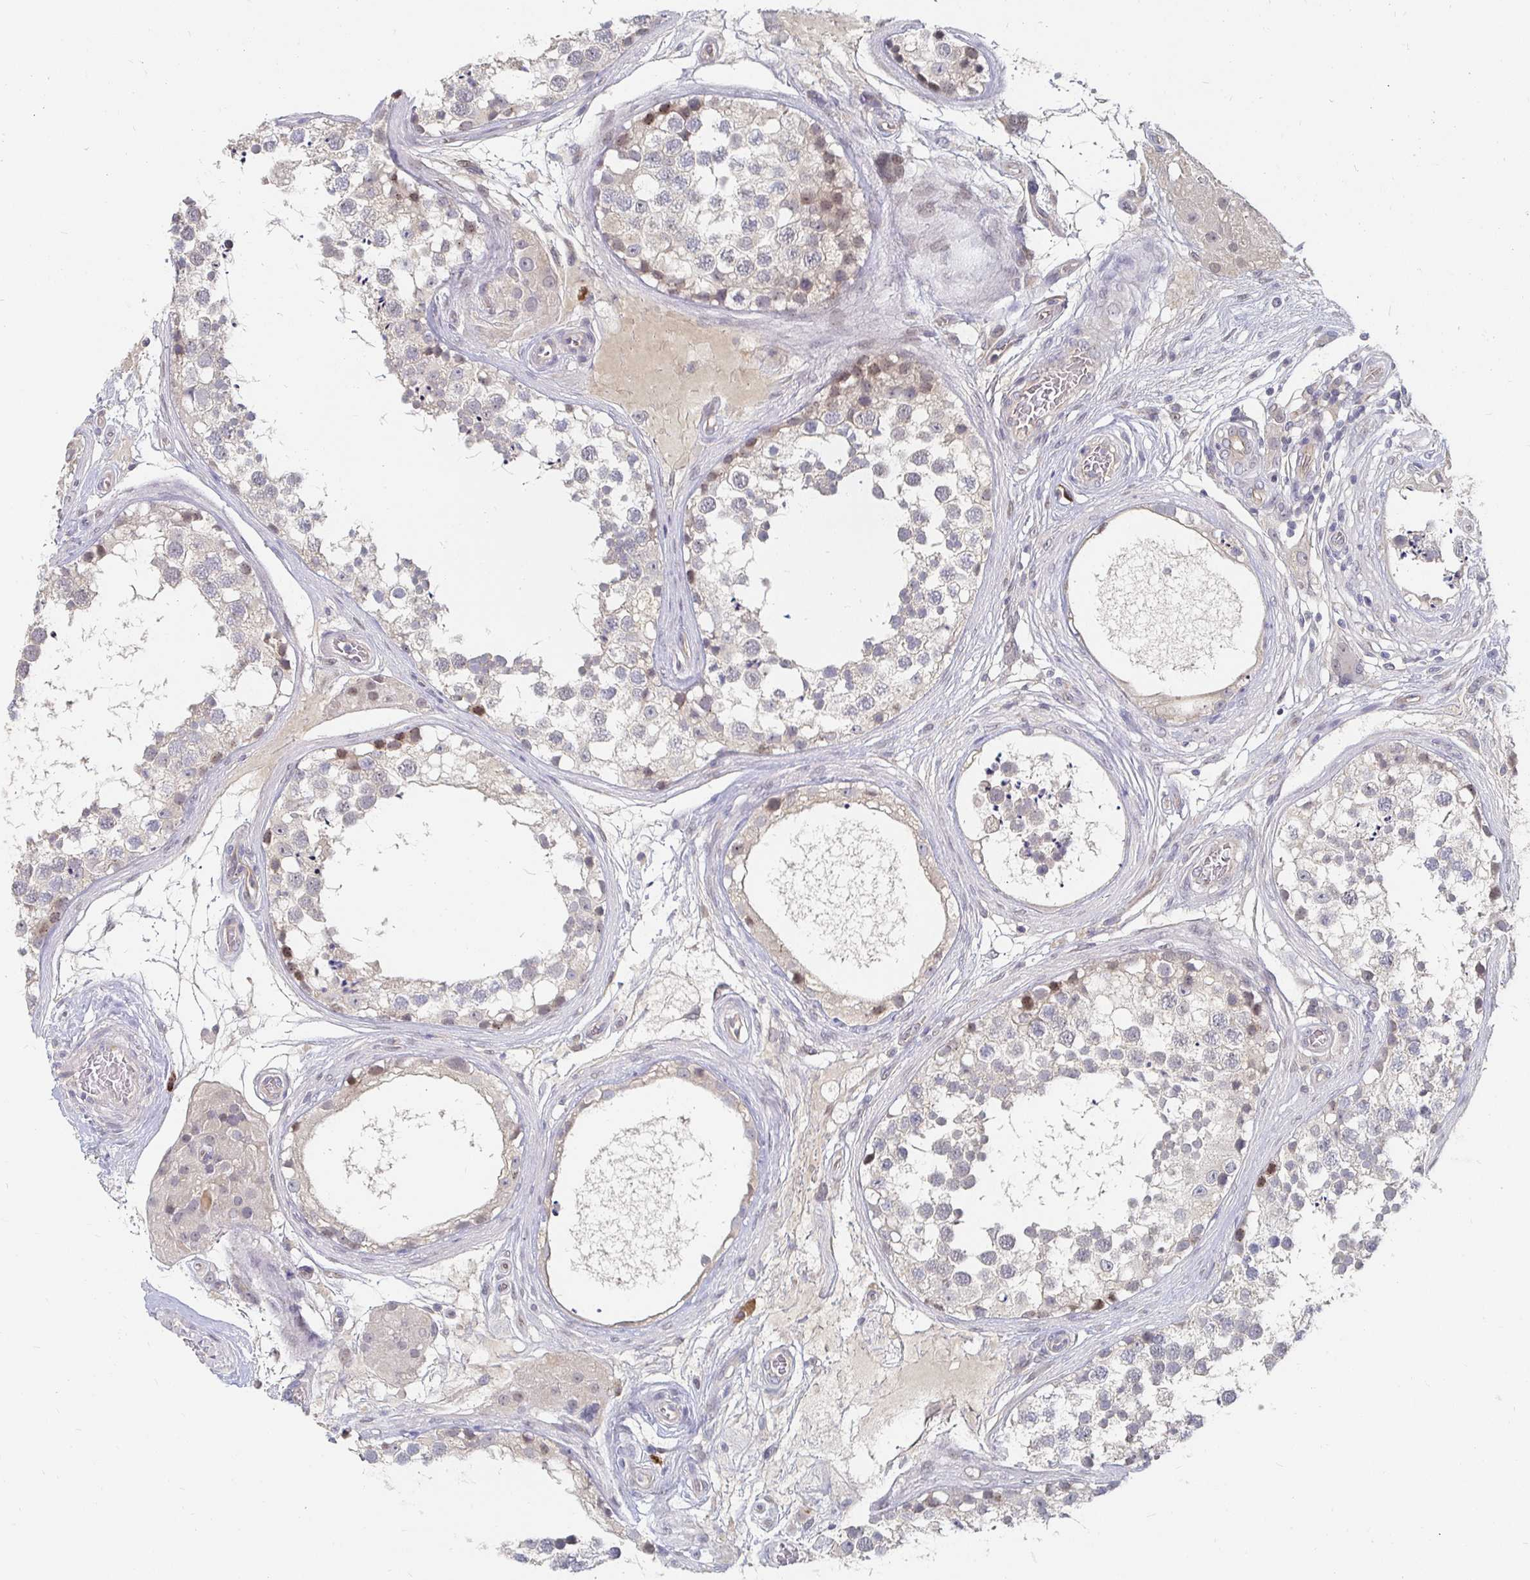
{"staining": {"intensity": "weak", "quantity": "<25%", "location": "nuclear"}, "tissue": "testis", "cell_type": "Cells in seminiferous ducts", "image_type": "normal", "snomed": [{"axis": "morphology", "description": "Normal tissue, NOS"}, {"axis": "morphology", "description": "Seminoma, NOS"}, {"axis": "topography", "description": "Testis"}], "caption": "IHC photomicrograph of normal testis: human testis stained with DAB demonstrates no significant protein positivity in cells in seminiferous ducts. The staining was performed using DAB (3,3'-diaminobenzidine) to visualize the protein expression in brown, while the nuclei were stained in blue with hematoxylin (Magnification: 20x).", "gene": "MEIS1", "patient": {"sex": "male", "age": 65}}